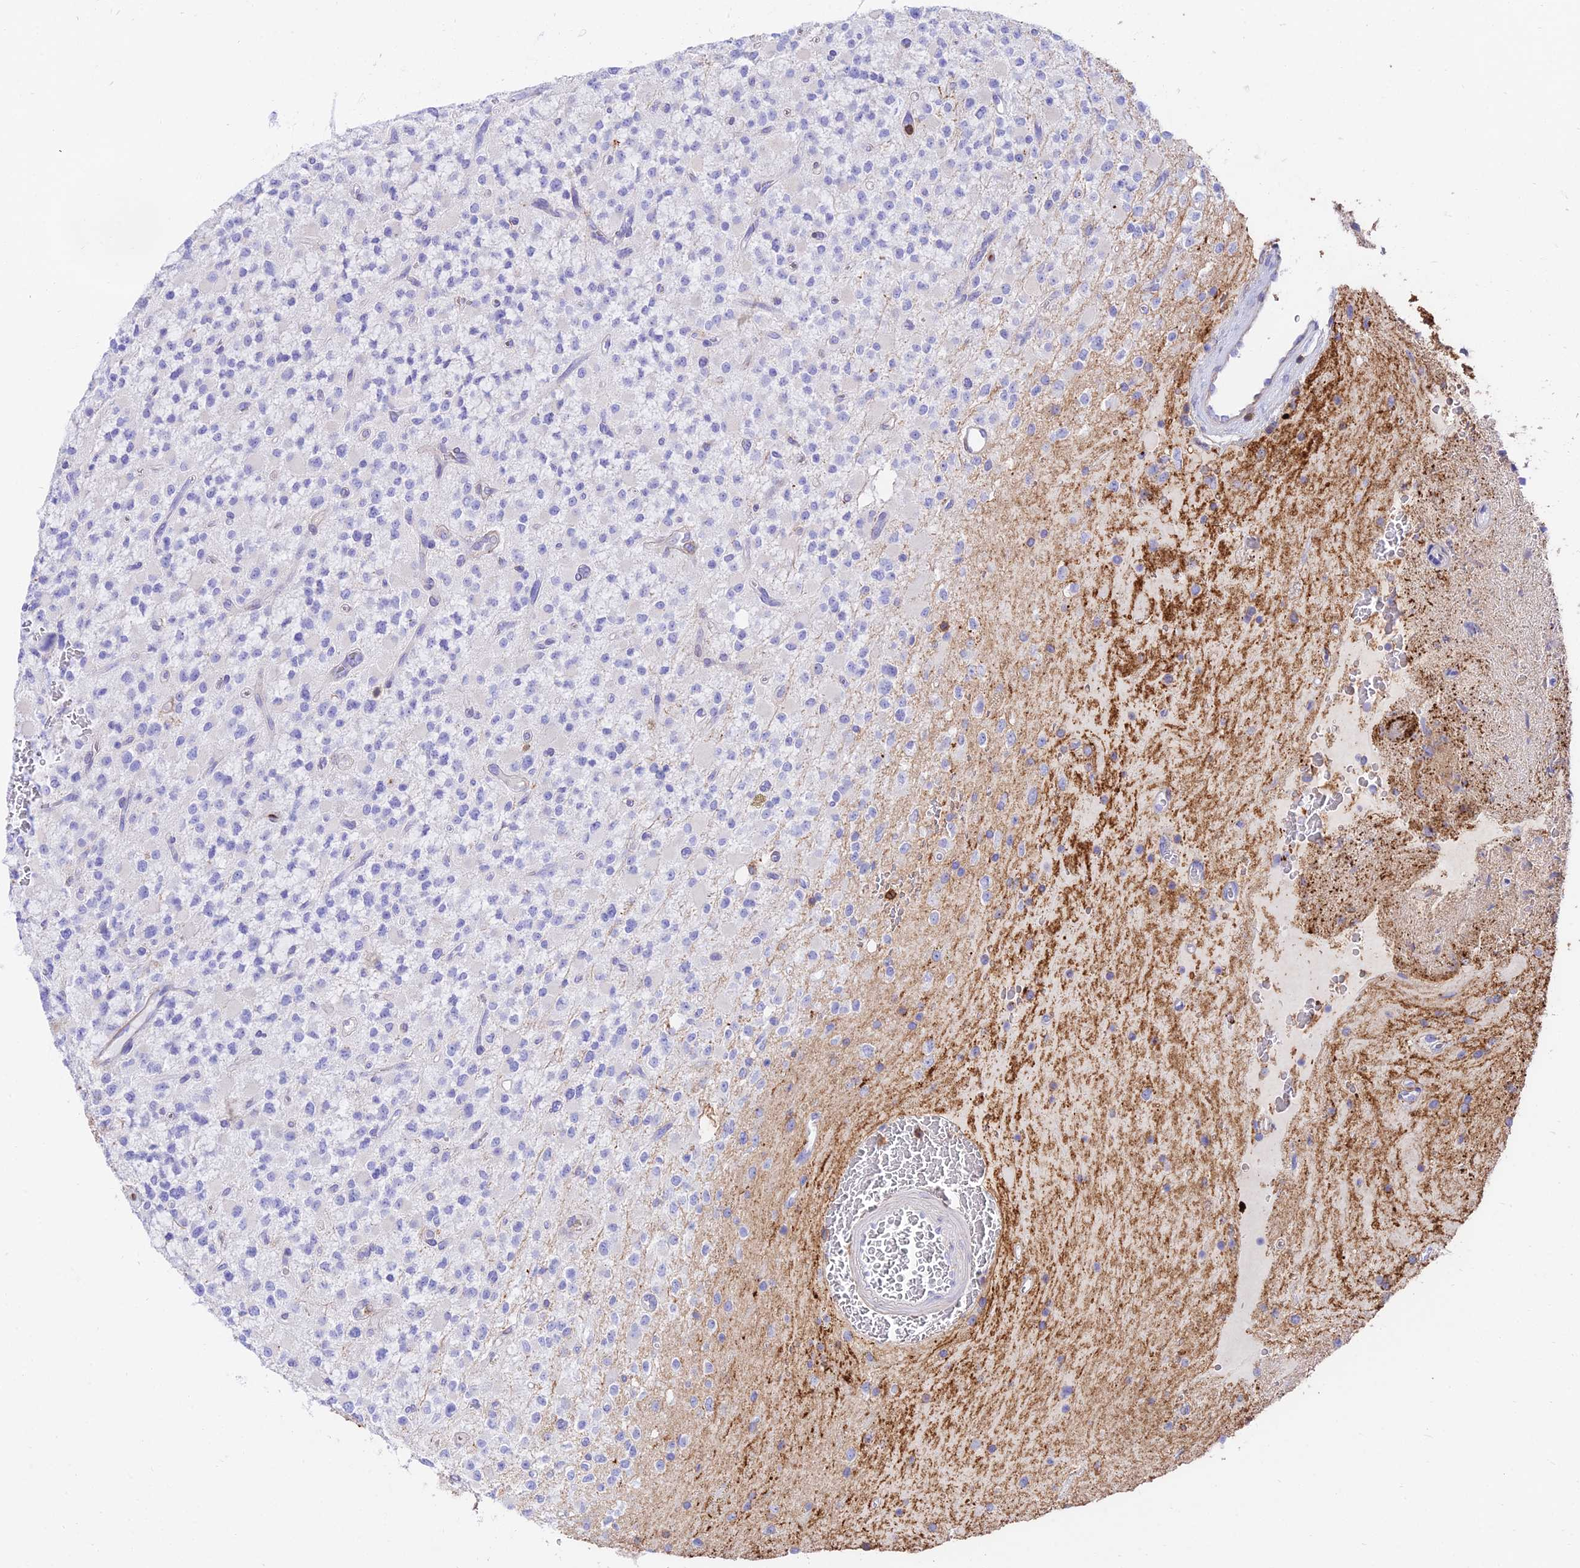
{"staining": {"intensity": "negative", "quantity": "none", "location": "none"}, "tissue": "glioma", "cell_type": "Tumor cells", "image_type": "cancer", "snomed": [{"axis": "morphology", "description": "Glioma, malignant, High grade"}, {"axis": "topography", "description": "Brain"}], "caption": "The photomicrograph shows no staining of tumor cells in glioma.", "gene": "SREK1IP1", "patient": {"sex": "male", "age": 34}}